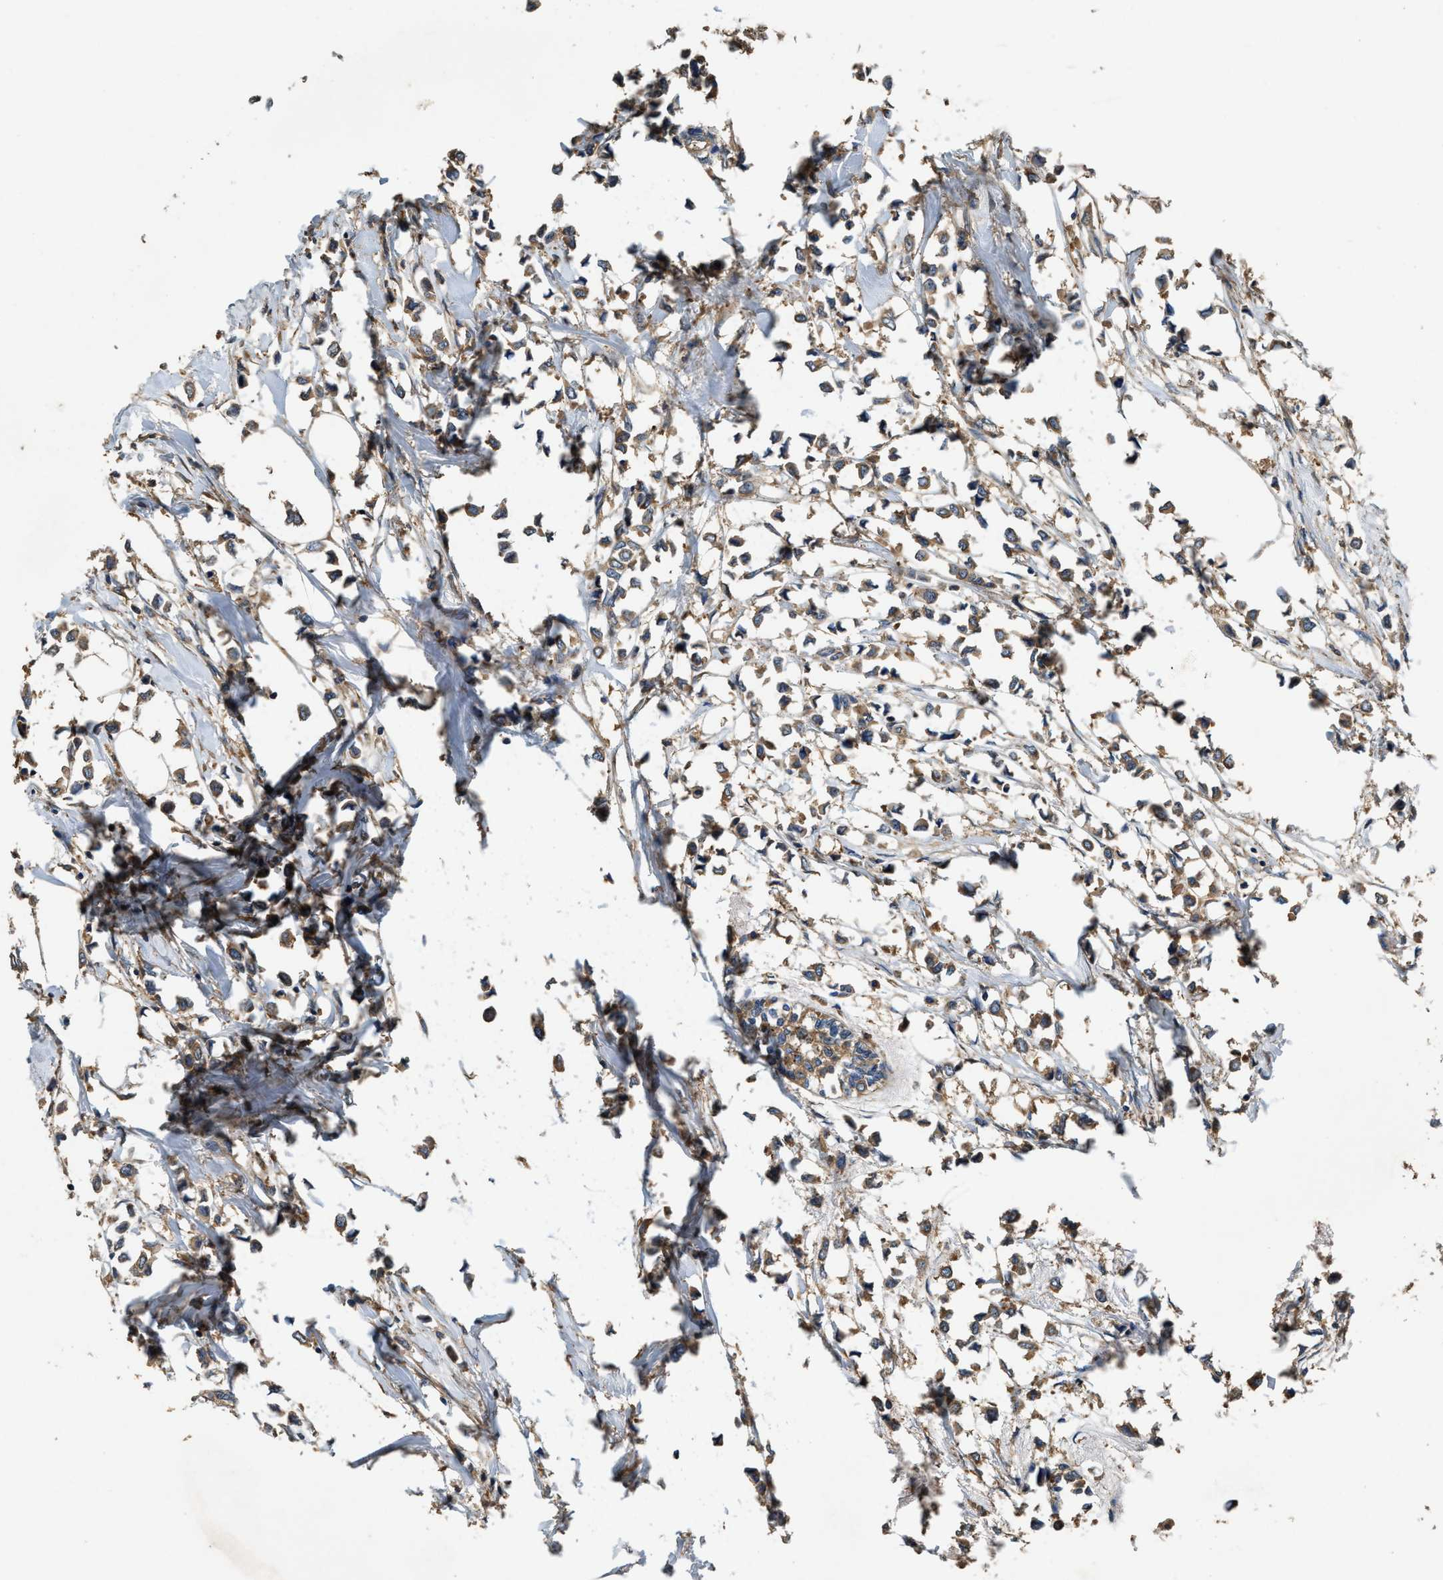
{"staining": {"intensity": "weak", "quantity": ">75%", "location": "cytoplasmic/membranous"}, "tissue": "breast cancer", "cell_type": "Tumor cells", "image_type": "cancer", "snomed": [{"axis": "morphology", "description": "Lobular carcinoma"}, {"axis": "topography", "description": "Breast"}], "caption": "Breast cancer (lobular carcinoma) stained with DAB (3,3'-diaminobenzidine) immunohistochemistry exhibits low levels of weak cytoplasmic/membranous positivity in about >75% of tumor cells.", "gene": "BLOC1S1", "patient": {"sex": "female", "age": 51}}